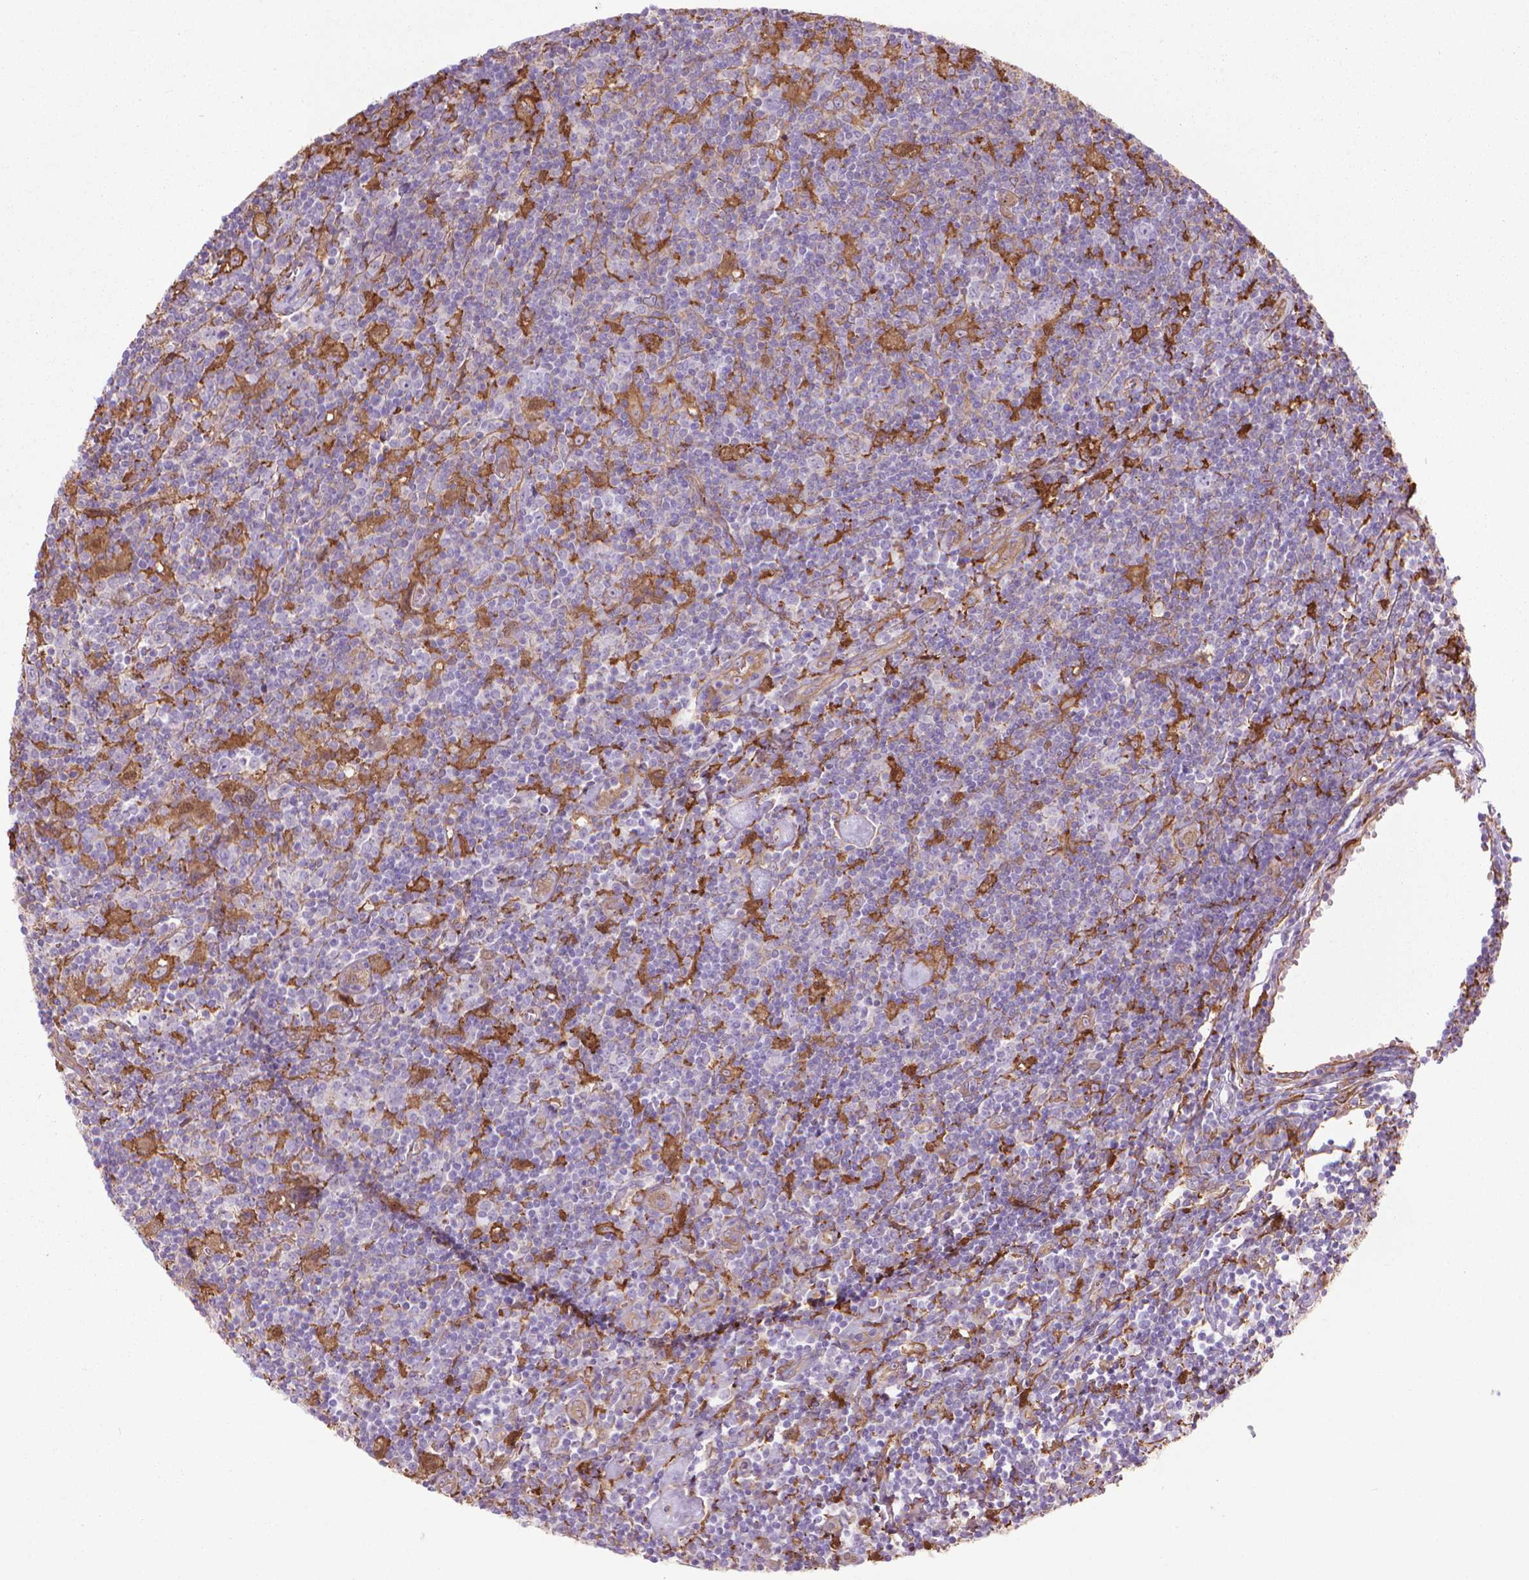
{"staining": {"intensity": "negative", "quantity": "none", "location": "none"}, "tissue": "lymphoma", "cell_type": "Tumor cells", "image_type": "cancer", "snomed": [{"axis": "morphology", "description": "Hodgkin's disease, NOS"}, {"axis": "topography", "description": "Lymph node"}], "caption": "Immunohistochemistry micrograph of Hodgkin's disease stained for a protein (brown), which reveals no staining in tumor cells.", "gene": "CORO1B", "patient": {"sex": "male", "age": 40}}